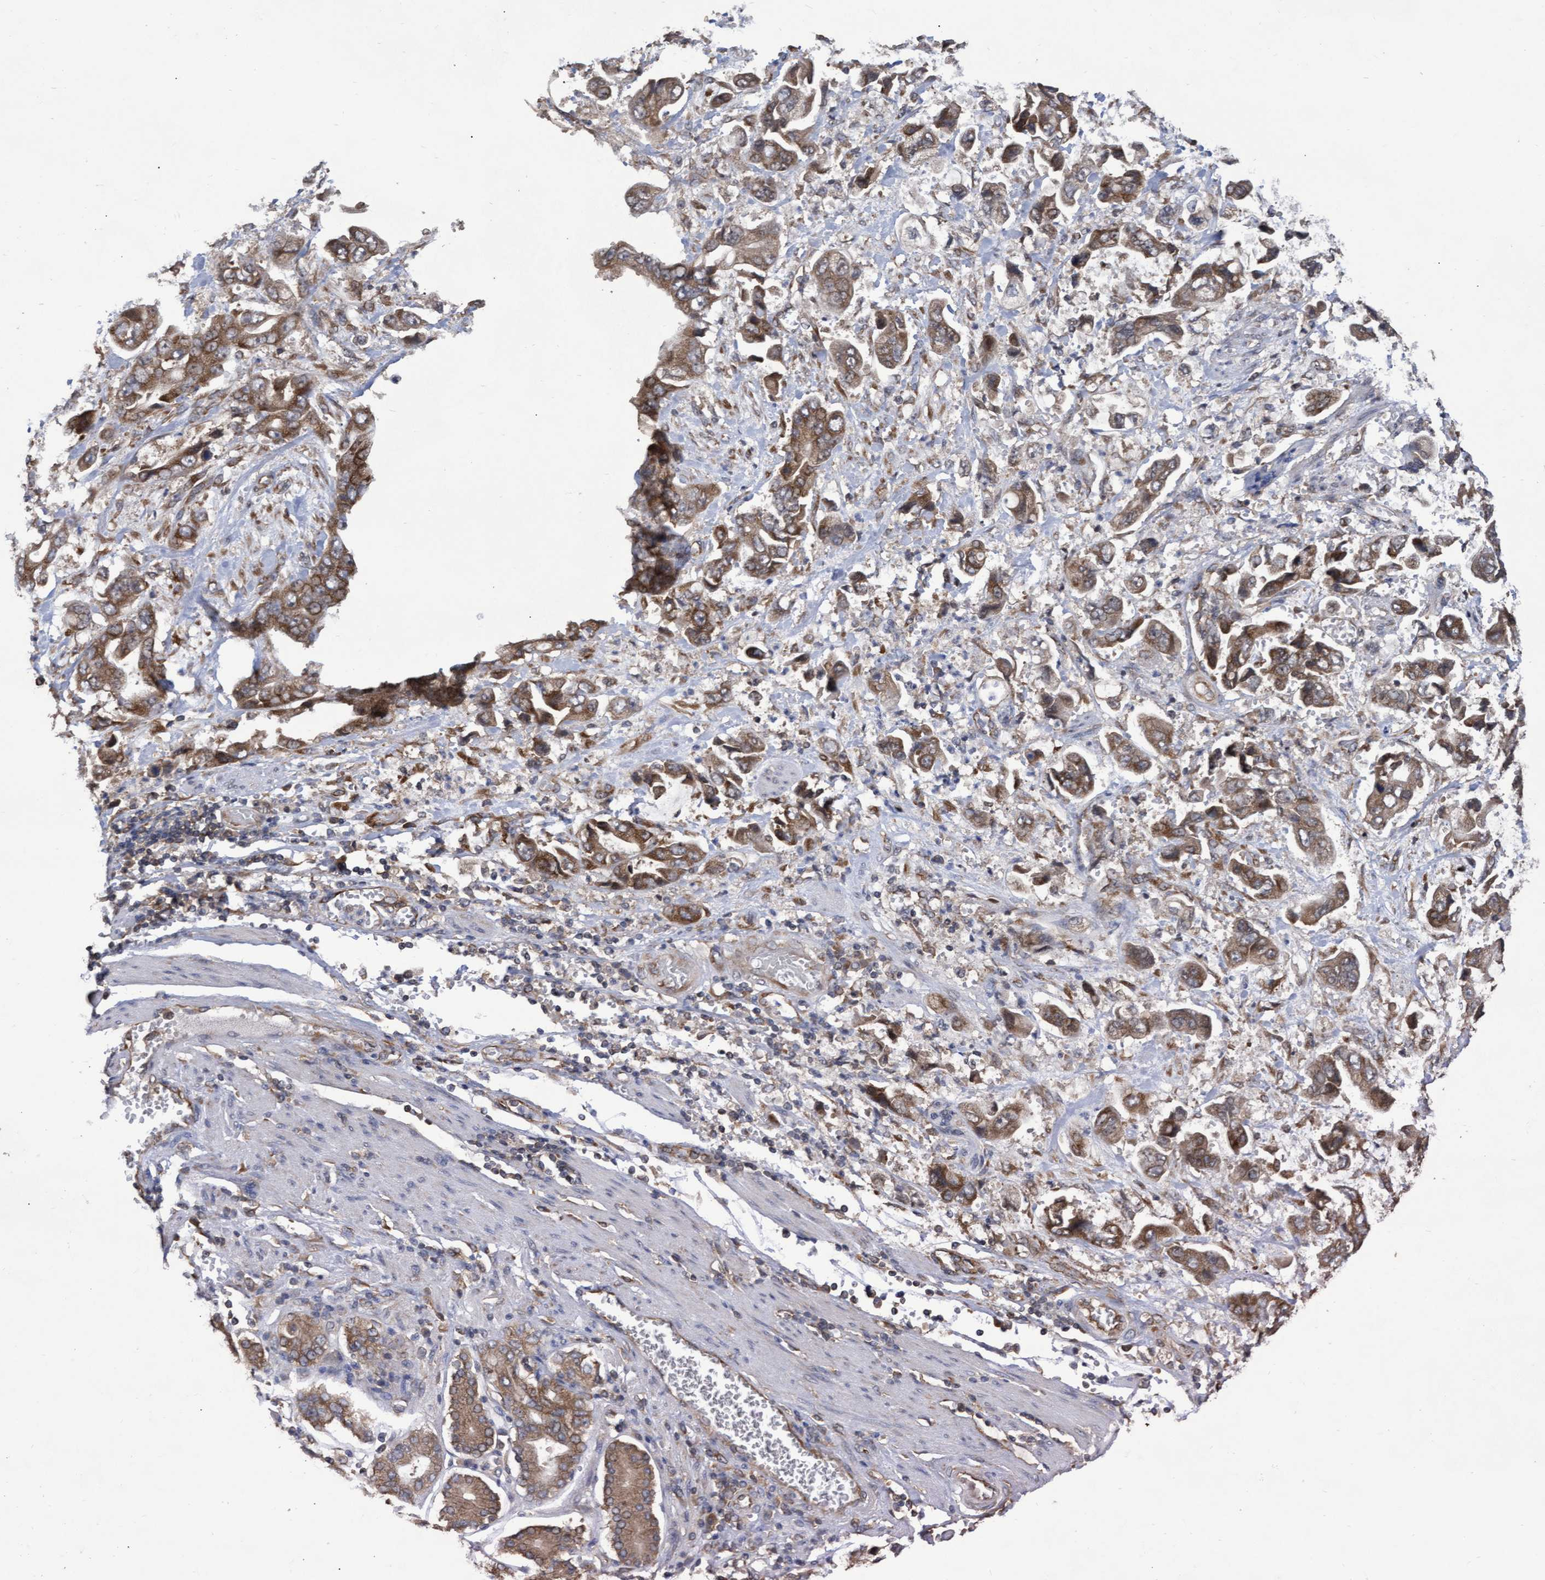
{"staining": {"intensity": "moderate", "quantity": ">75%", "location": "cytoplasmic/membranous"}, "tissue": "stomach cancer", "cell_type": "Tumor cells", "image_type": "cancer", "snomed": [{"axis": "morphology", "description": "Normal tissue, NOS"}, {"axis": "morphology", "description": "Adenocarcinoma, NOS"}, {"axis": "topography", "description": "Stomach"}], "caption": "Brown immunohistochemical staining in adenocarcinoma (stomach) reveals moderate cytoplasmic/membranous staining in about >75% of tumor cells. (DAB (3,3'-diaminobenzidine) = brown stain, brightfield microscopy at high magnification).", "gene": "ABCF2", "patient": {"sex": "male", "age": 62}}